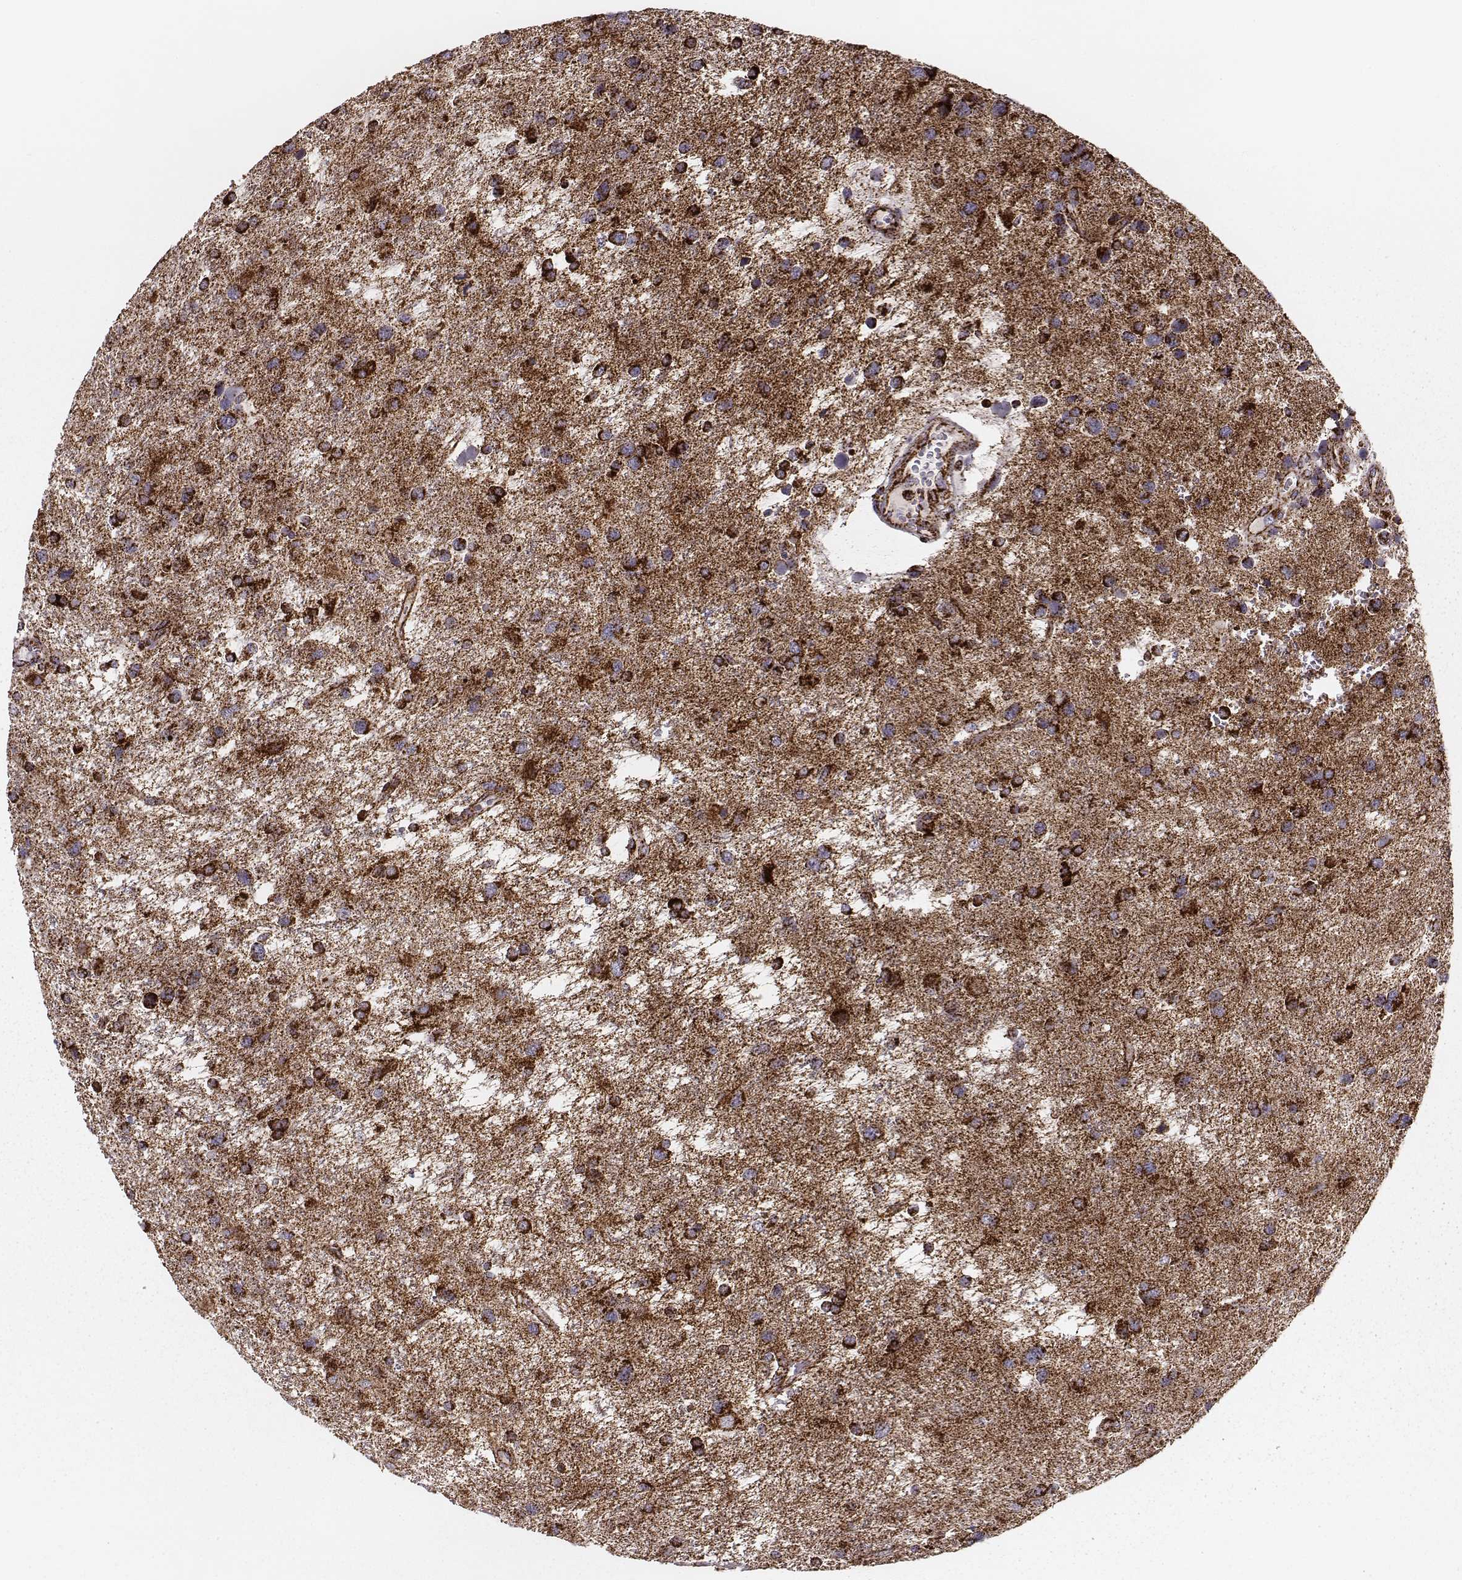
{"staining": {"intensity": "strong", "quantity": ">75%", "location": "cytoplasmic/membranous"}, "tissue": "glioma", "cell_type": "Tumor cells", "image_type": "cancer", "snomed": [{"axis": "morphology", "description": "Glioma, malignant, NOS"}, {"axis": "morphology", "description": "Glioma, malignant, High grade"}, {"axis": "topography", "description": "Brain"}], "caption": "The image reveals staining of glioma, revealing strong cytoplasmic/membranous protein staining (brown color) within tumor cells.", "gene": "TUFM", "patient": {"sex": "female", "age": 71}}